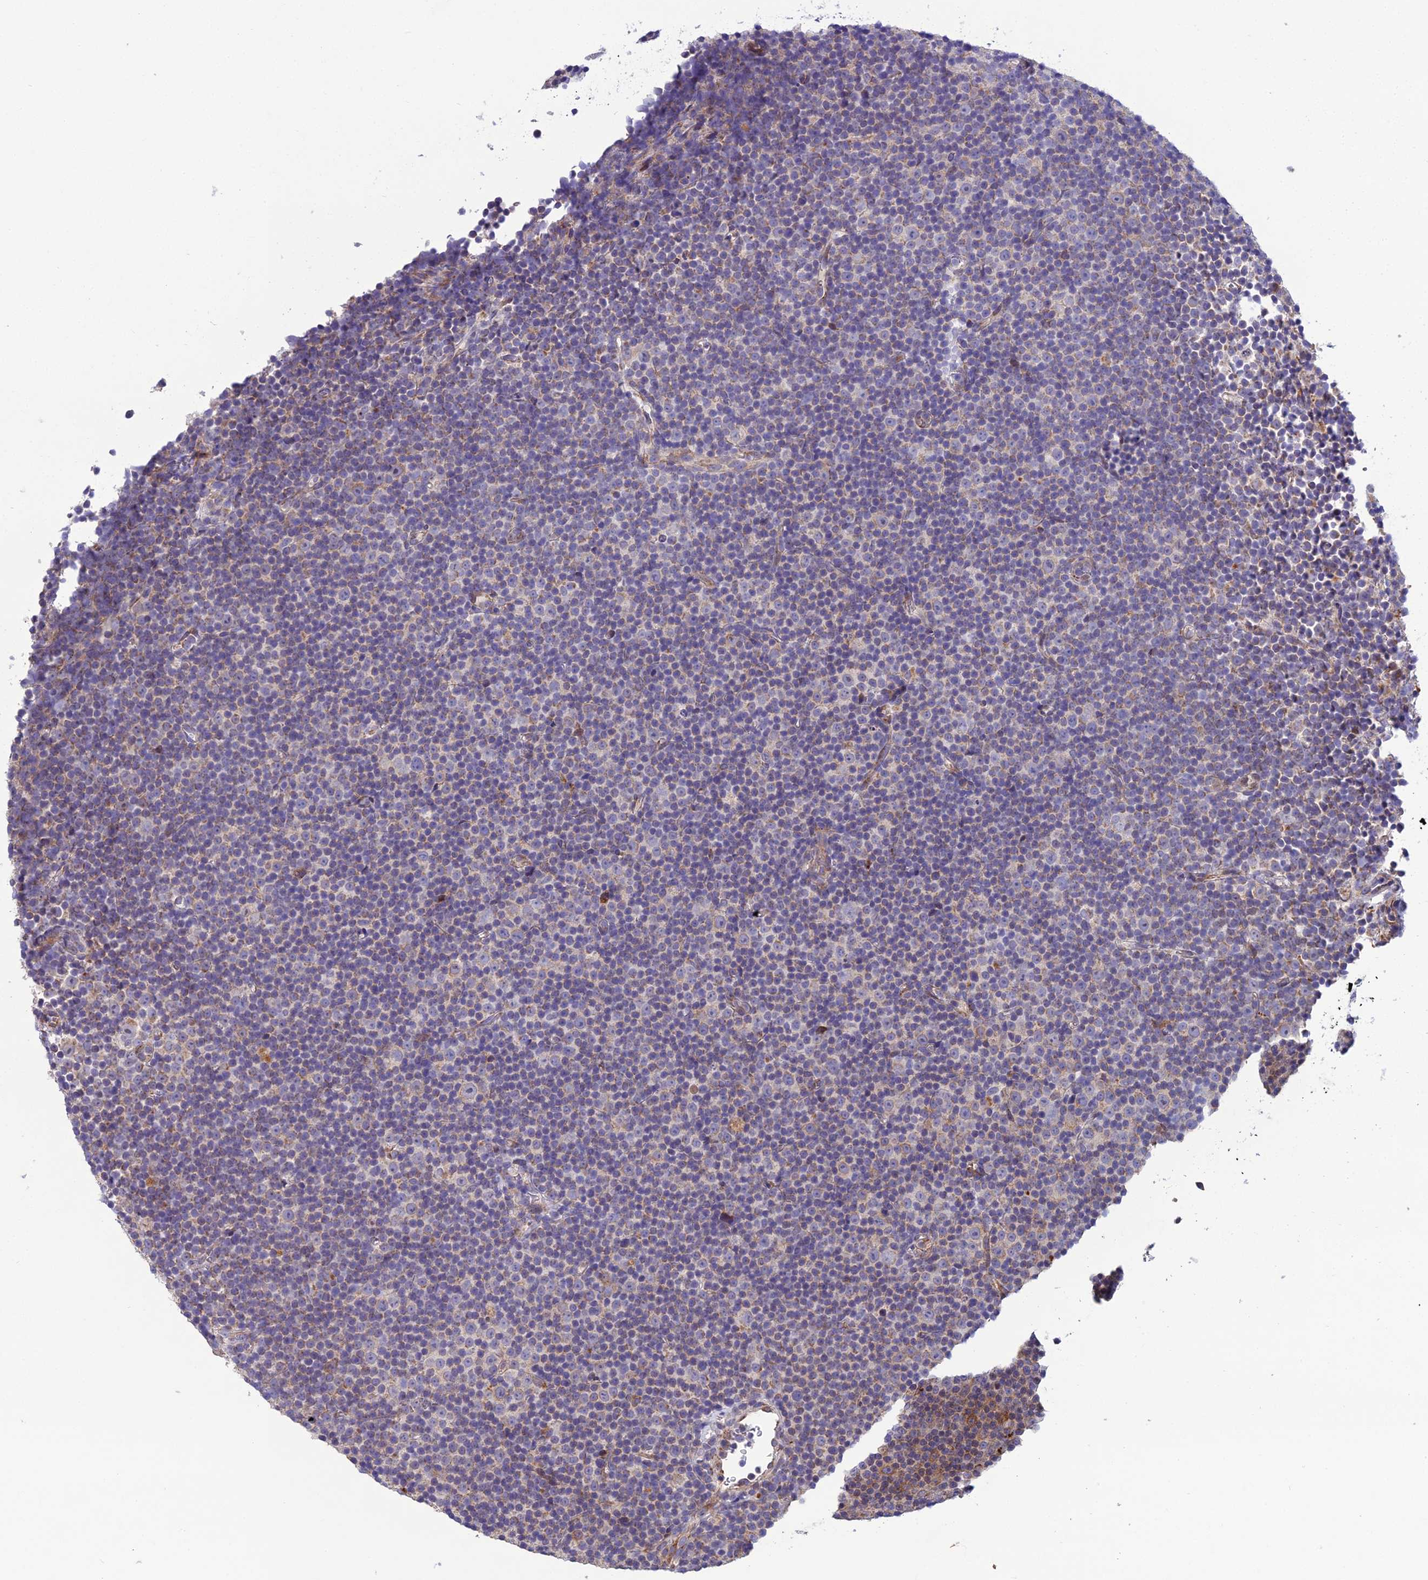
{"staining": {"intensity": "weak", "quantity": "25%-75%", "location": "cytoplasmic/membranous"}, "tissue": "lymphoma", "cell_type": "Tumor cells", "image_type": "cancer", "snomed": [{"axis": "morphology", "description": "Malignant lymphoma, non-Hodgkin's type, Low grade"}, {"axis": "topography", "description": "Lymph node"}], "caption": "Low-grade malignant lymphoma, non-Hodgkin's type stained with DAB (3,3'-diaminobenzidine) IHC demonstrates low levels of weak cytoplasmic/membranous staining in about 25%-75% of tumor cells. The staining is performed using DAB brown chromogen to label protein expression. The nuclei are counter-stained blue using hematoxylin.", "gene": "NODAL", "patient": {"sex": "female", "age": 67}}